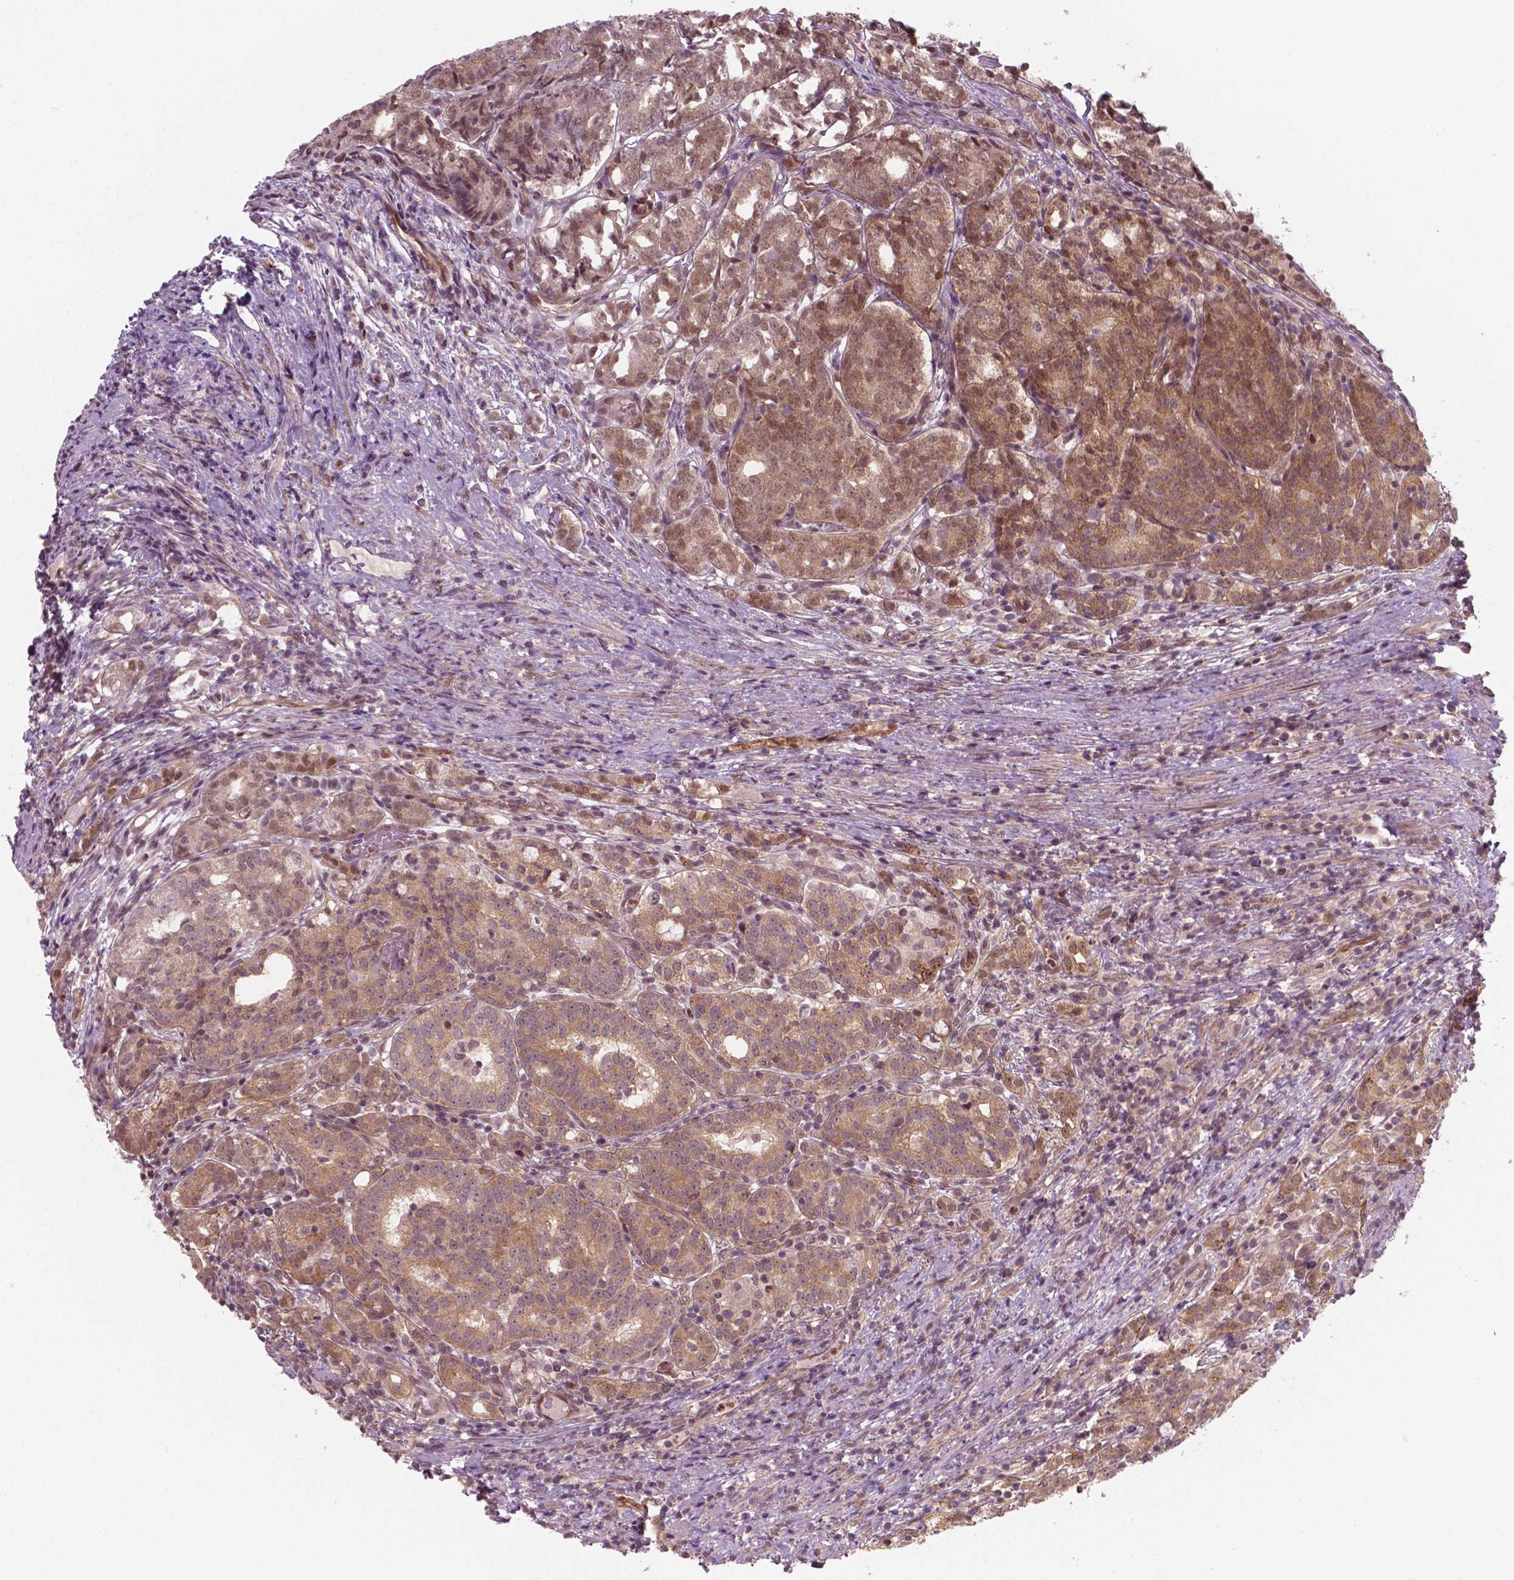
{"staining": {"intensity": "moderate", "quantity": ">75%", "location": "cytoplasmic/membranous,nuclear"}, "tissue": "prostate cancer", "cell_type": "Tumor cells", "image_type": "cancer", "snomed": [{"axis": "morphology", "description": "Adenocarcinoma, High grade"}, {"axis": "topography", "description": "Prostate"}], "caption": "Brown immunohistochemical staining in human prostate cancer demonstrates moderate cytoplasmic/membranous and nuclear expression in approximately >75% of tumor cells.", "gene": "NFAT5", "patient": {"sex": "male", "age": 53}}